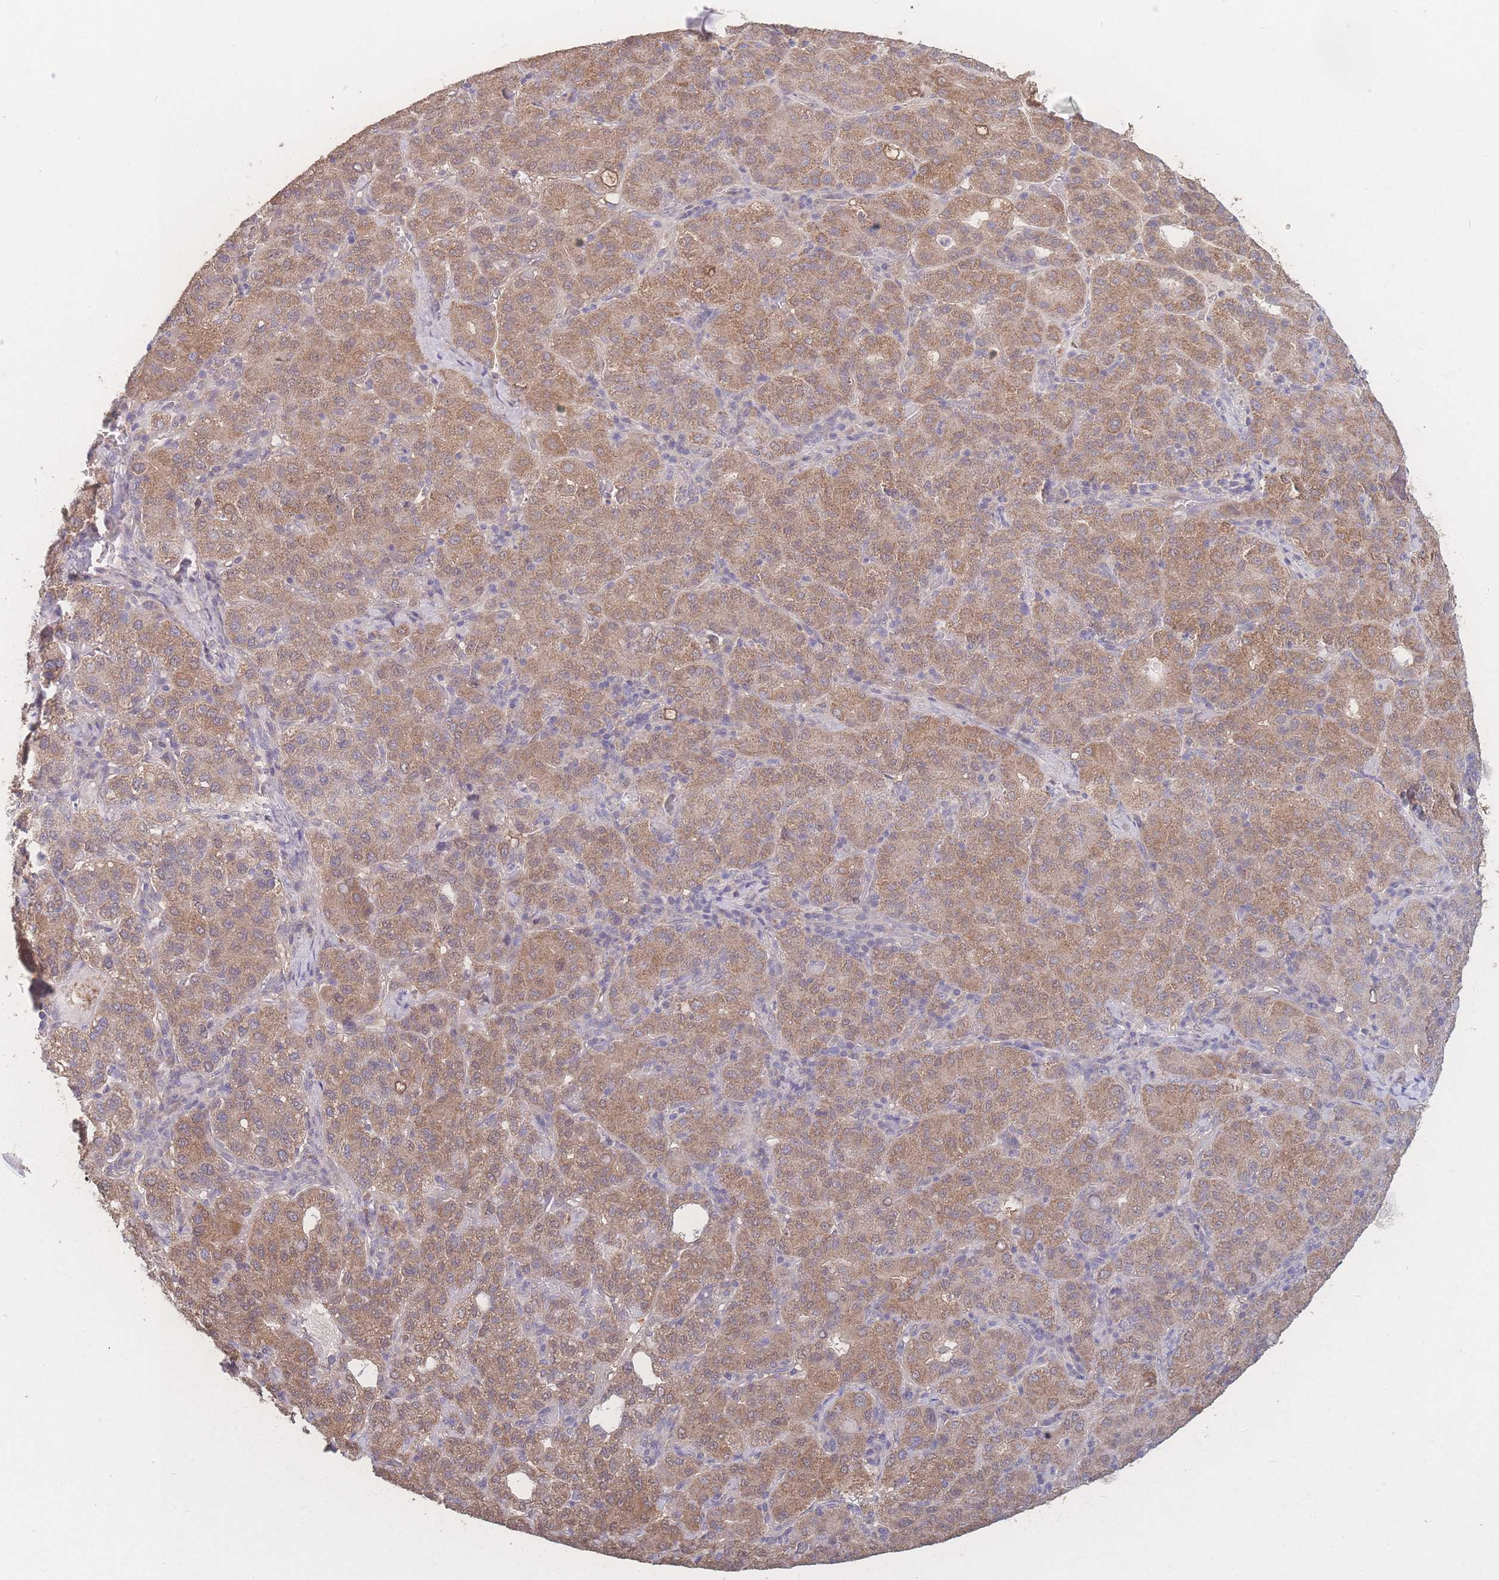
{"staining": {"intensity": "moderate", "quantity": ">75%", "location": "cytoplasmic/membranous"}, "tissue": "liver cancer", "cell_type": "Tumor cells", "image_type": "cancer", "snomed": [{"axis": "morphology", "description": "Carcinoma, Hepatocellular, NOS"}, {"axis": "topography", "description": "Liver"}], "caption": "The histopathology image displays staining of liver hepatocellular carcinoma, revealing moderate cytoplasmic/membranous protein expression (brown color) within tumor cells.", "gene": "GIPR", "patient": {"sex": "male", "age": 65}}